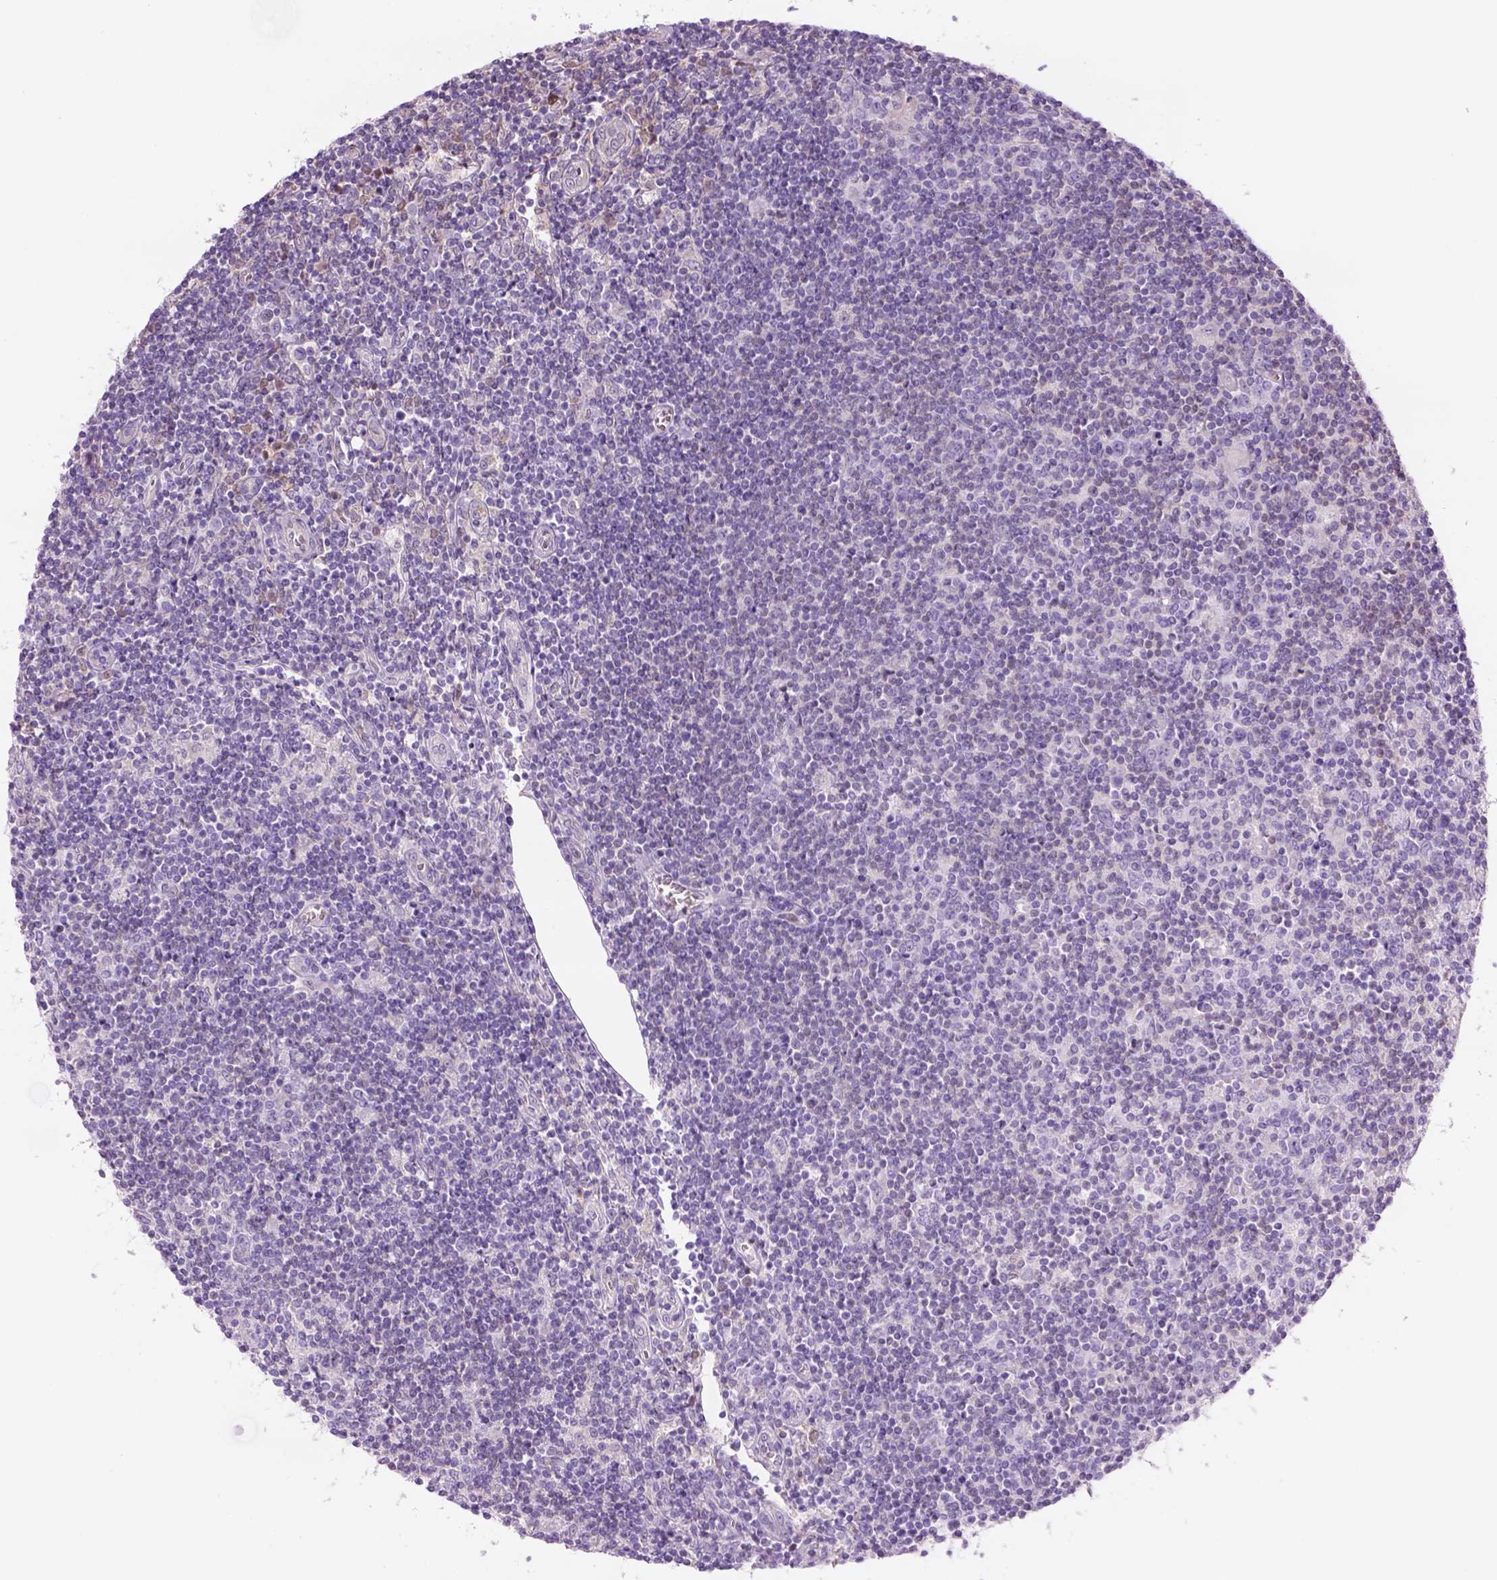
{"staining": {"intensity": "negative", "quantity": "none", "location": "none"}, "tissue": "lymphoma", "cell_type": "Tumor cells", "image_type": "cancer", "snomed": [{"axis": "morphology", "description": "Hodgkin's disease, NOS"}, {"axis": "topography", "description": "Lymph node"}], "caption": "This is a photomicrograph of IHC staining of lymphoma, which shows no expression in tumor cells.", "gene": "CD84", "patient": {"sex": "male", "age": 40}}